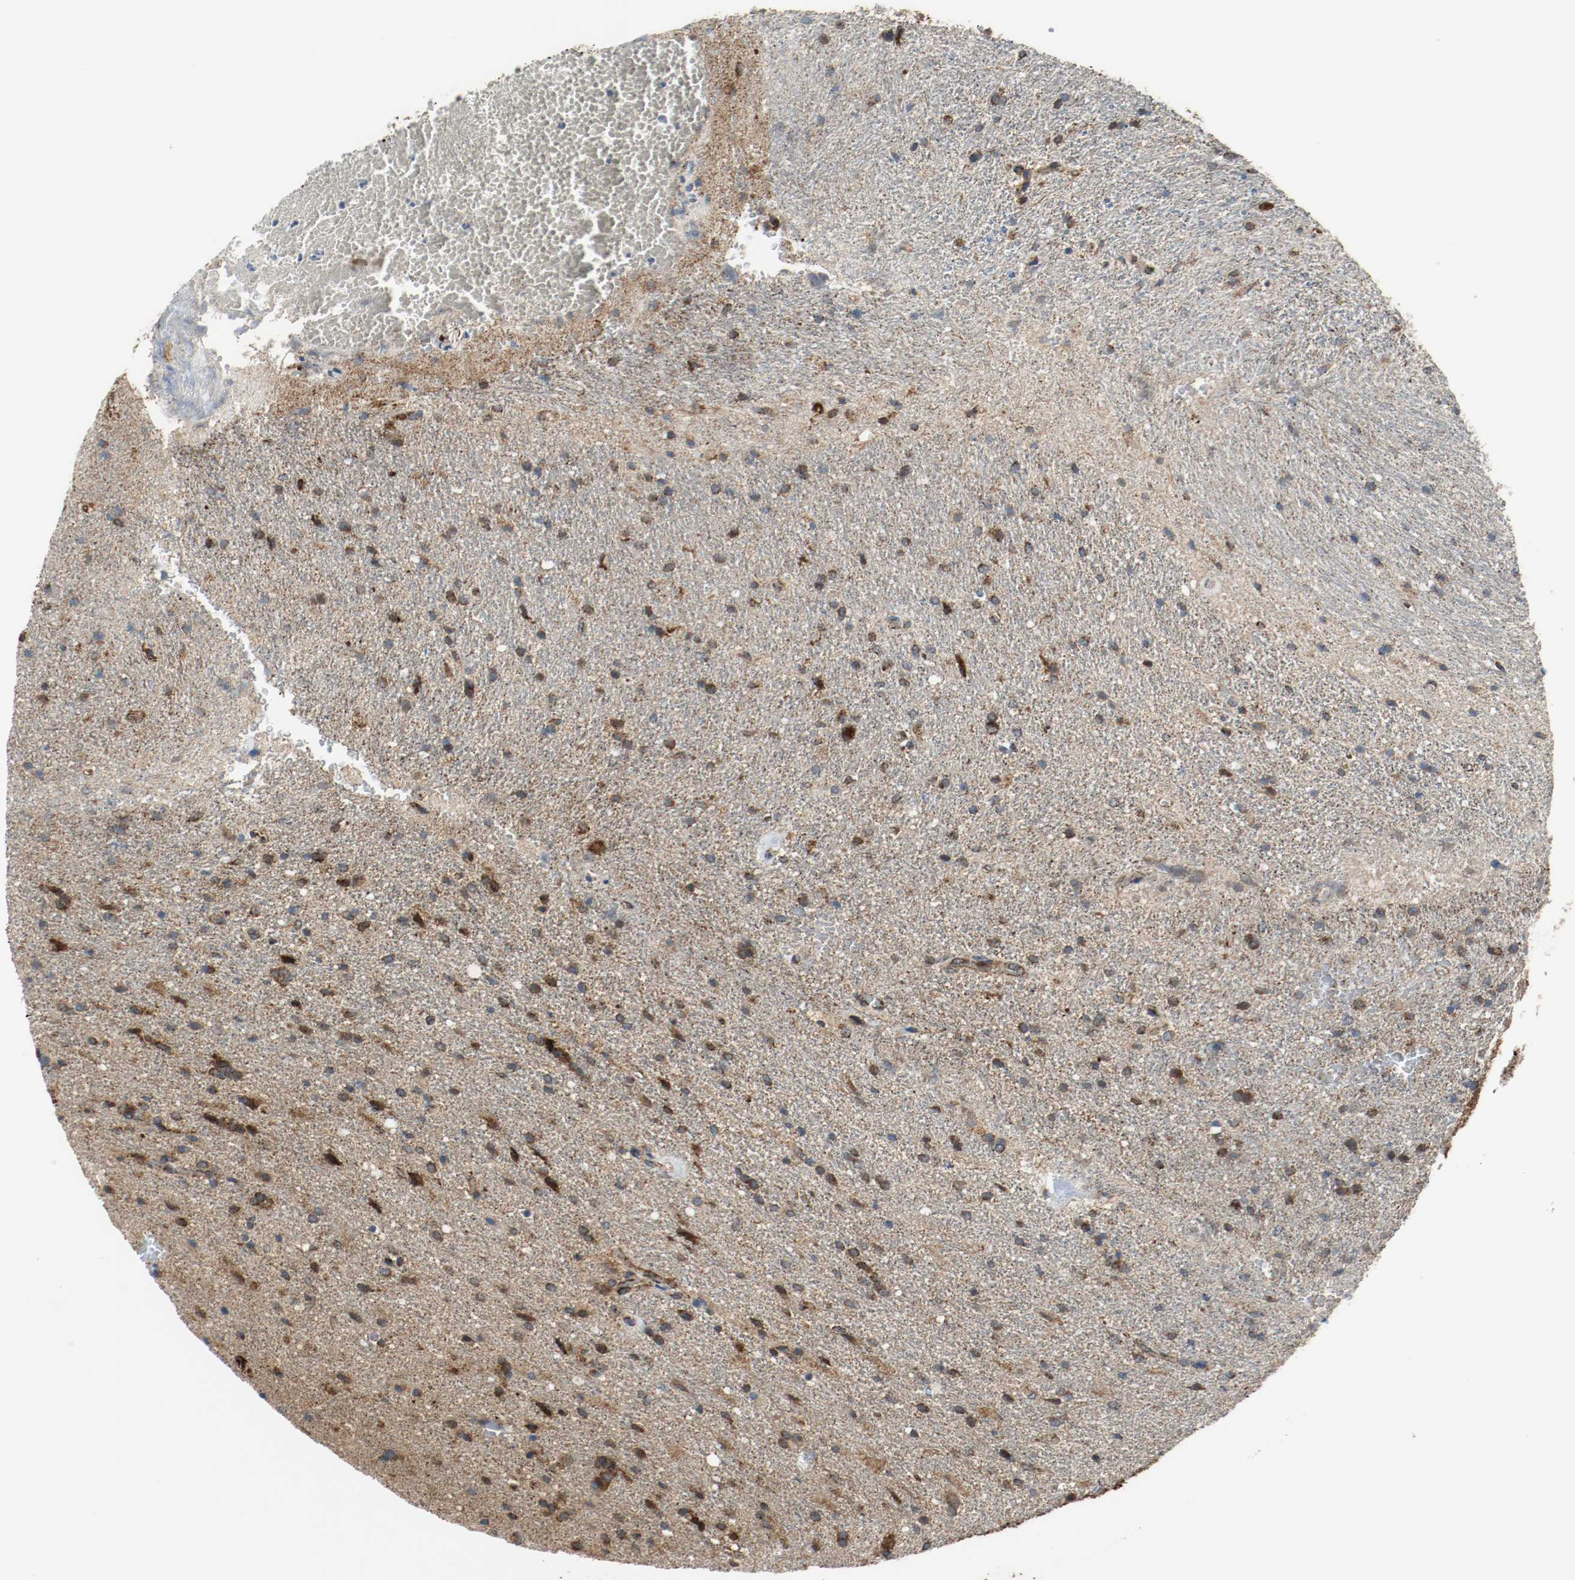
{"staining": {"intensity": "strong", "quantity": ">75%", "location": "cytoplasmic/membranous"}, "tissue": "glioma", "cell_type": "Tumor cells", "image_type": "cancer", "snomed": [{"axis": "morphology", "description": "Normal tissue, NOS"}, {"axis": "morphology", "description": "Glioma, malignant, High grade"}, {"axis": "topography", "description": "Cerebral cortex"}], "caption": "Protein staining shows strong cytoplasmic/membranous staining in approximately >75% of tumor cells in glioma.", "gene": "TXNRD1", "patient": {"sex": "male", "age": 56}}